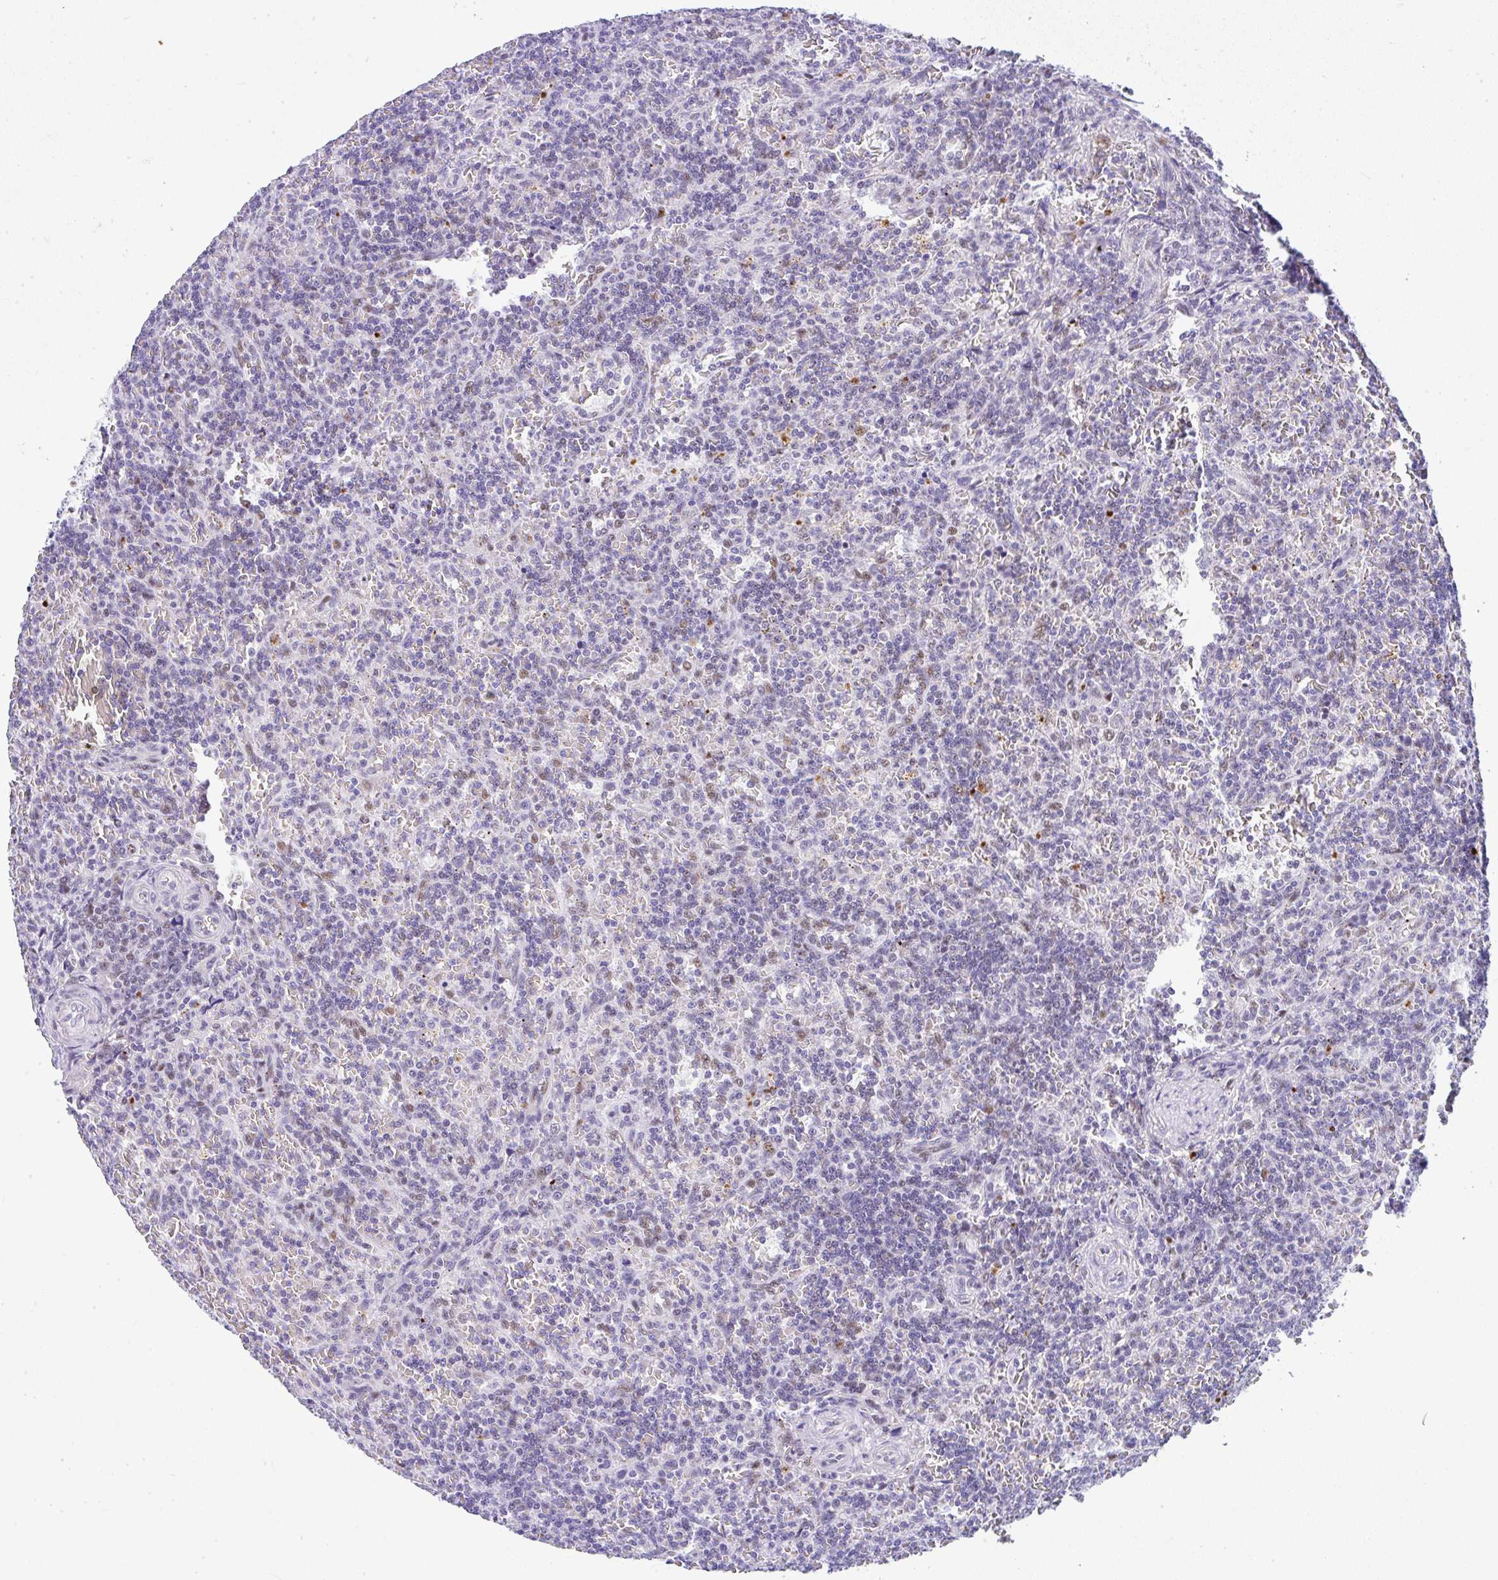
{"staining": {"intensity": "negative", "quantity": "none", "location": "none"}, "tissue": "lymphoma", "cell_type": "Tumor cells", "image_type": "cancer", "snomed": [{"axis": "morphology", "description": "Malignant lymphoma, non-Hodgkin's type, Low grade"}, {"axis": "topography", "description": "Spleen"}], "caption": "Protein analysis of malignant lymphoma, non-Hodgkin's type (low-grade) exhibits no significant expression in tumor cells.", "gene": "NR1D2", "patient": {"sex": "male", "age": 73}}